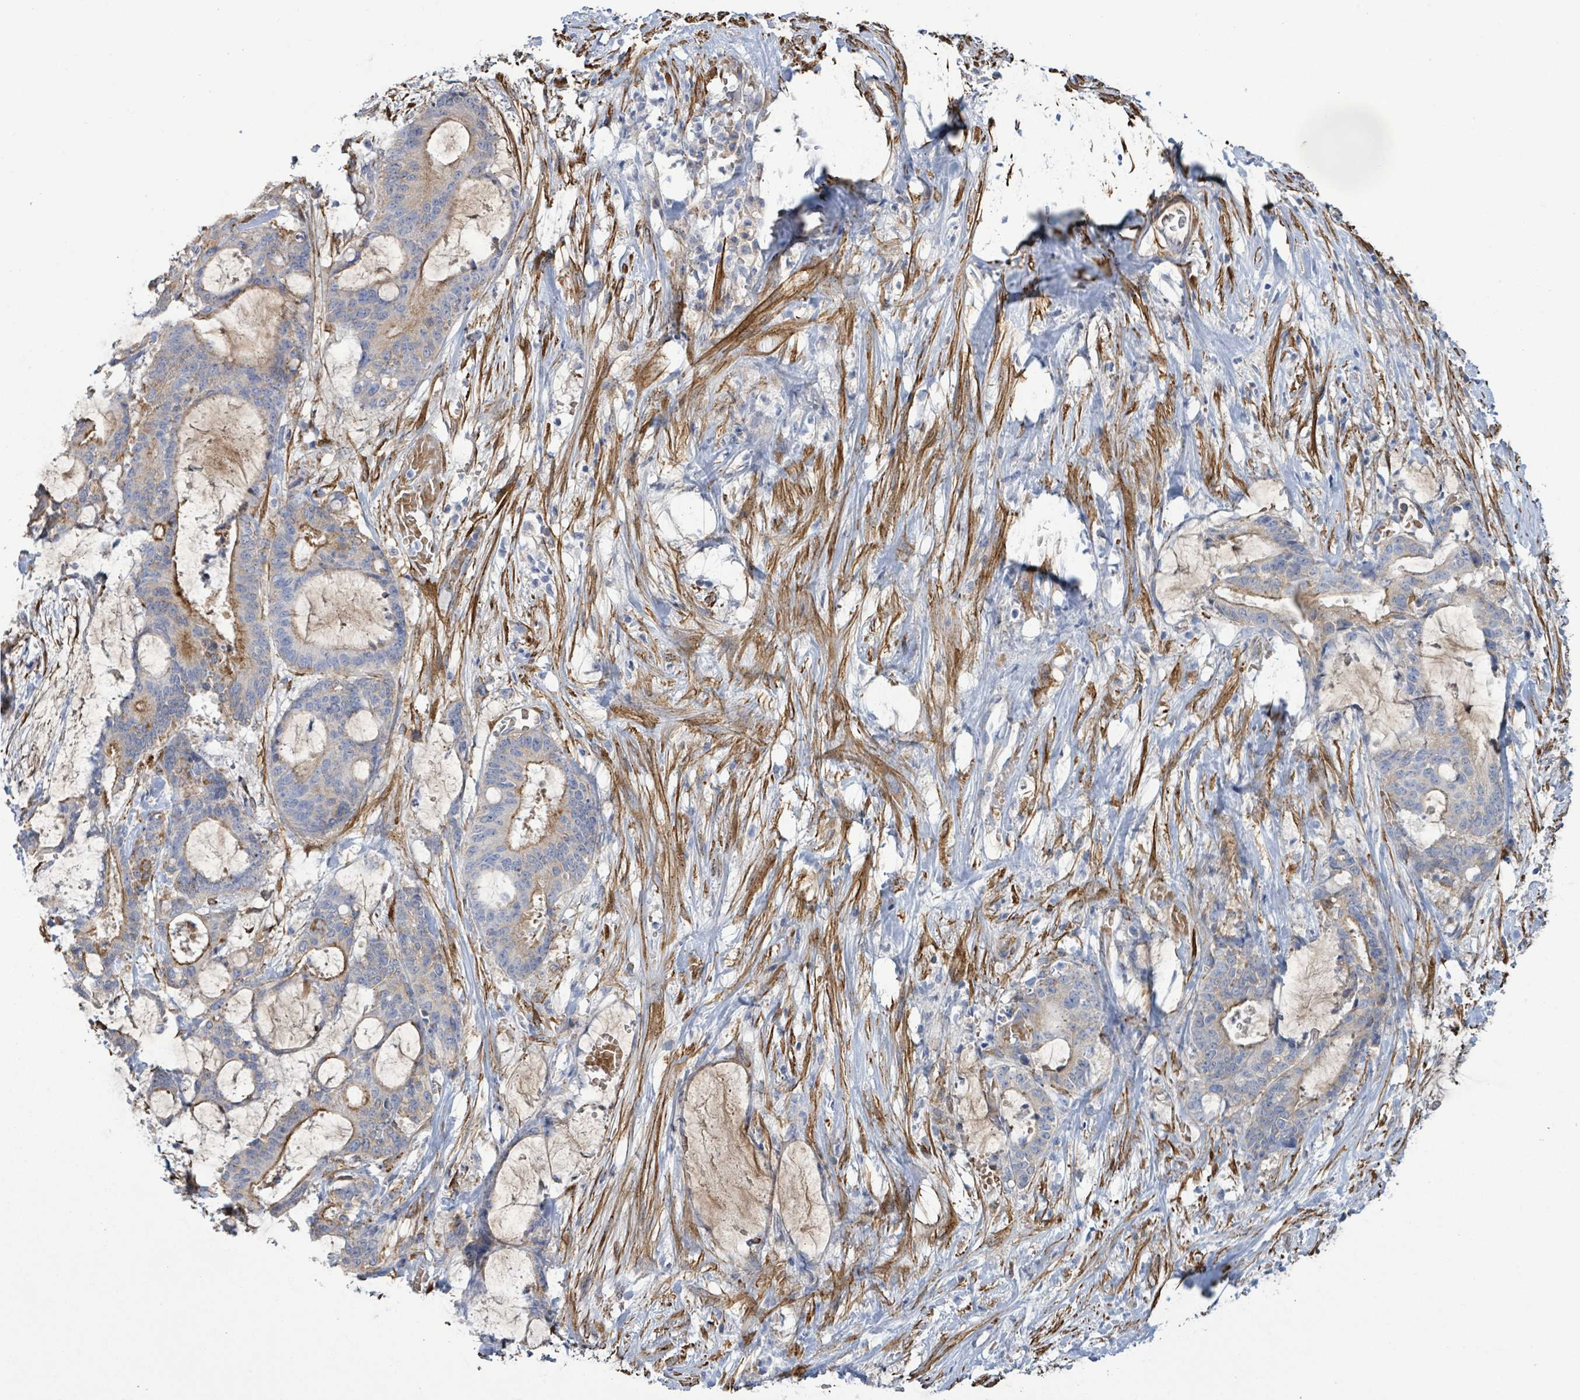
{"staining": {"intensity": "moderate", "quantity": "<25%", "location": "cytoplasmic/membranous"}, "tissue": "liver cancer", "cell_type": "Tumor cells", "image_type": "cancer", "snomed": [{"axis": "morphology", "description": "Normal tissue, NOS"}, {"axis": "morphology", "description": "Cholangiocarcinoma"}, {"axis": "topography", "description": "Liver"}, {"axis": "topography", "description": "Peripheral nerve tissue"}], "caption": "Approximately <25% of tumor cells in human liver cholangiocarcinoma reveal moderate cytoplasmic/membranous protein positivity as visualized by brown immunohistochemical staining.", "gene": "DMRTC1B", "patient": {"sex": "female", "age": 73}}